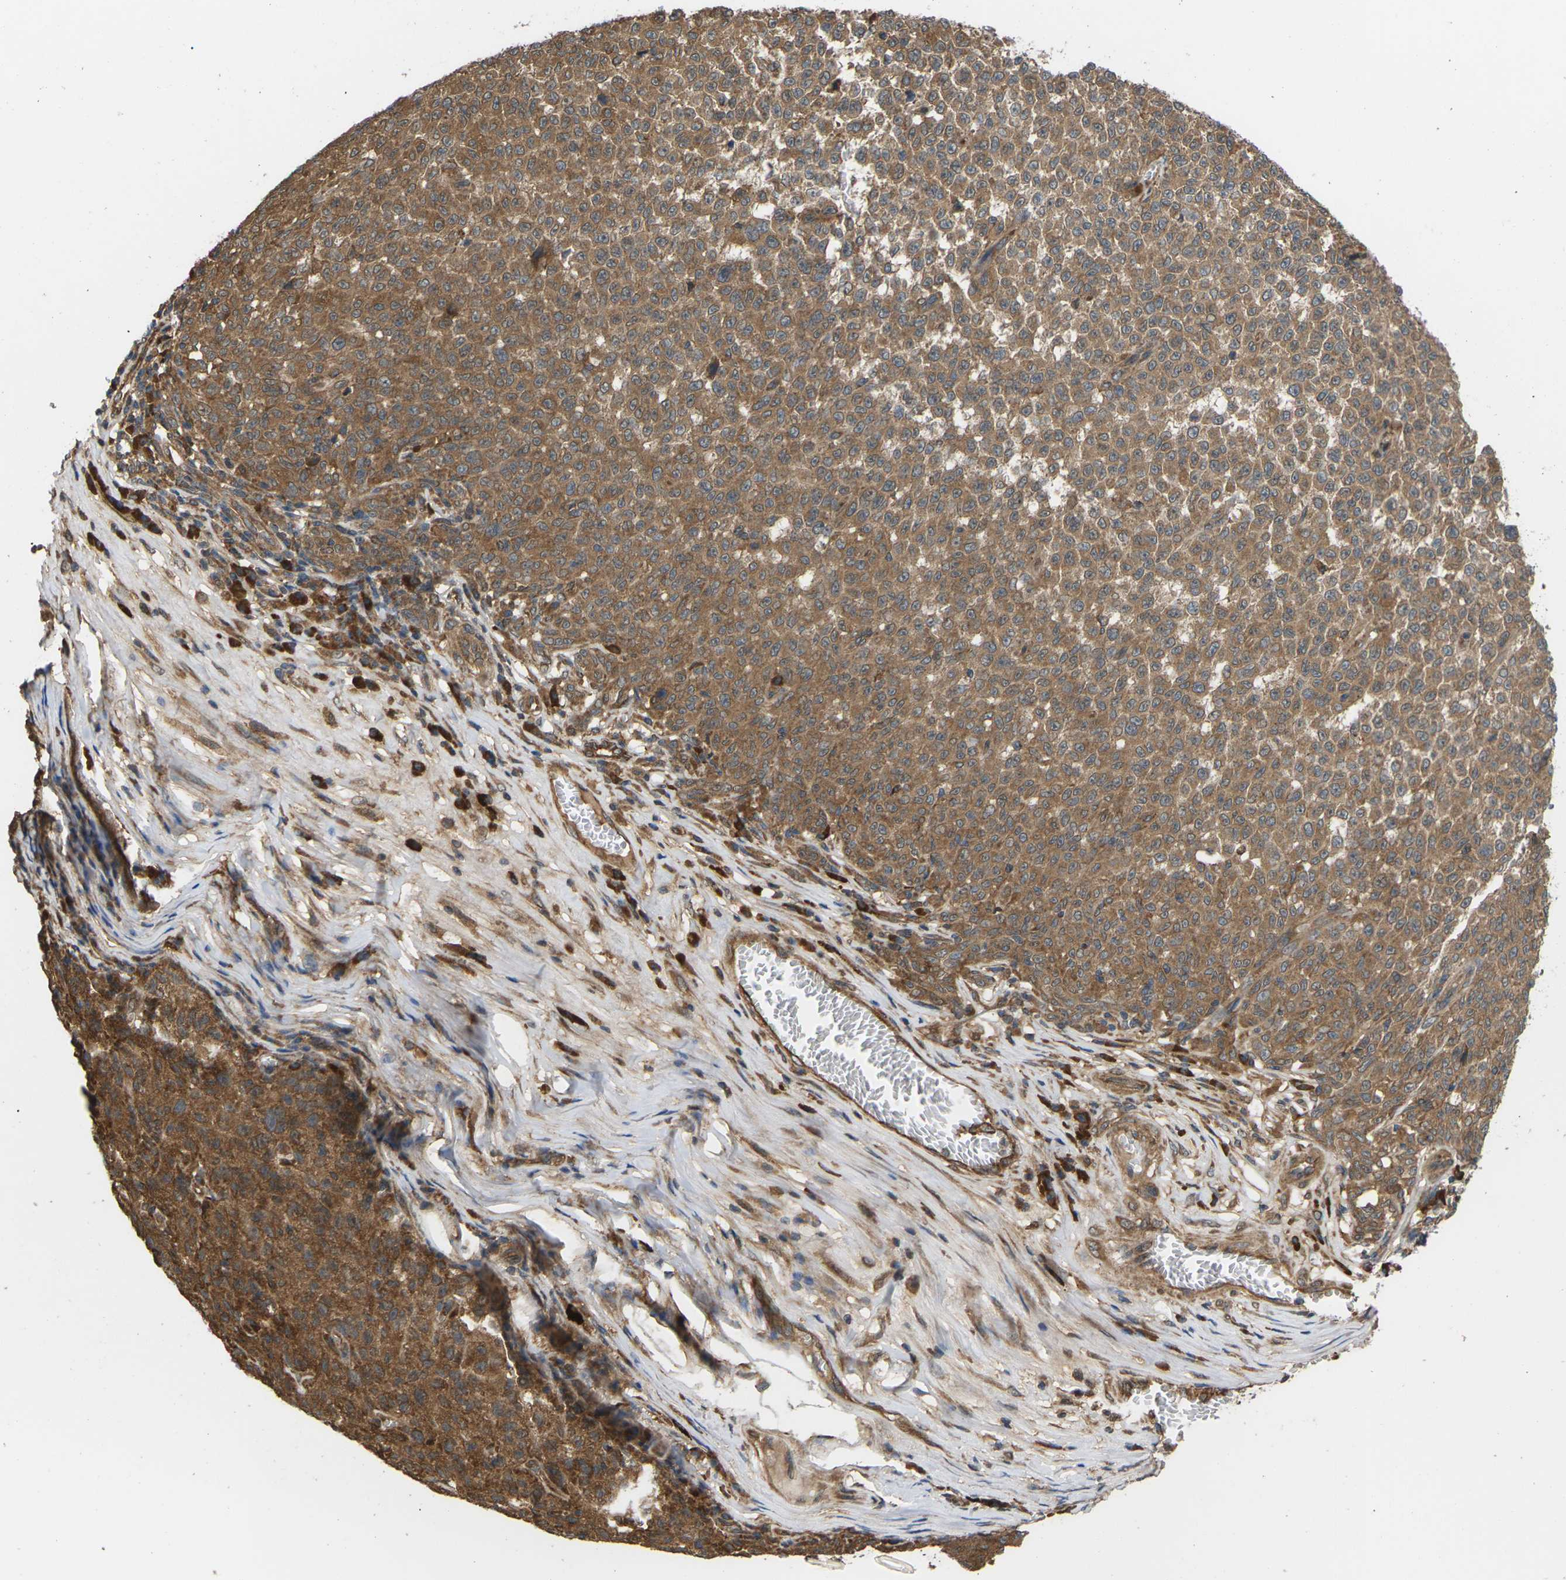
{"staining": {"intensity": "moderate", "quantity": ">75%", "location": "cytoplasmic/membranous"}, "tissue": "melanoma", "cell_type": "Tumor cells", "image_type": "cancer", "snomed": [{"axis": "morphology", "description": "Malignant melanoma, NOS"}, {"axis": "topography", "description": "Skin"}], "caption": "A histopathology image of human malignant melanoma stained for a protein displays moderate cytoplasmic/membranous brown staining in tumor cells.", "gene": "NRAS", "patient": {"sex": "female", "age": 82}}